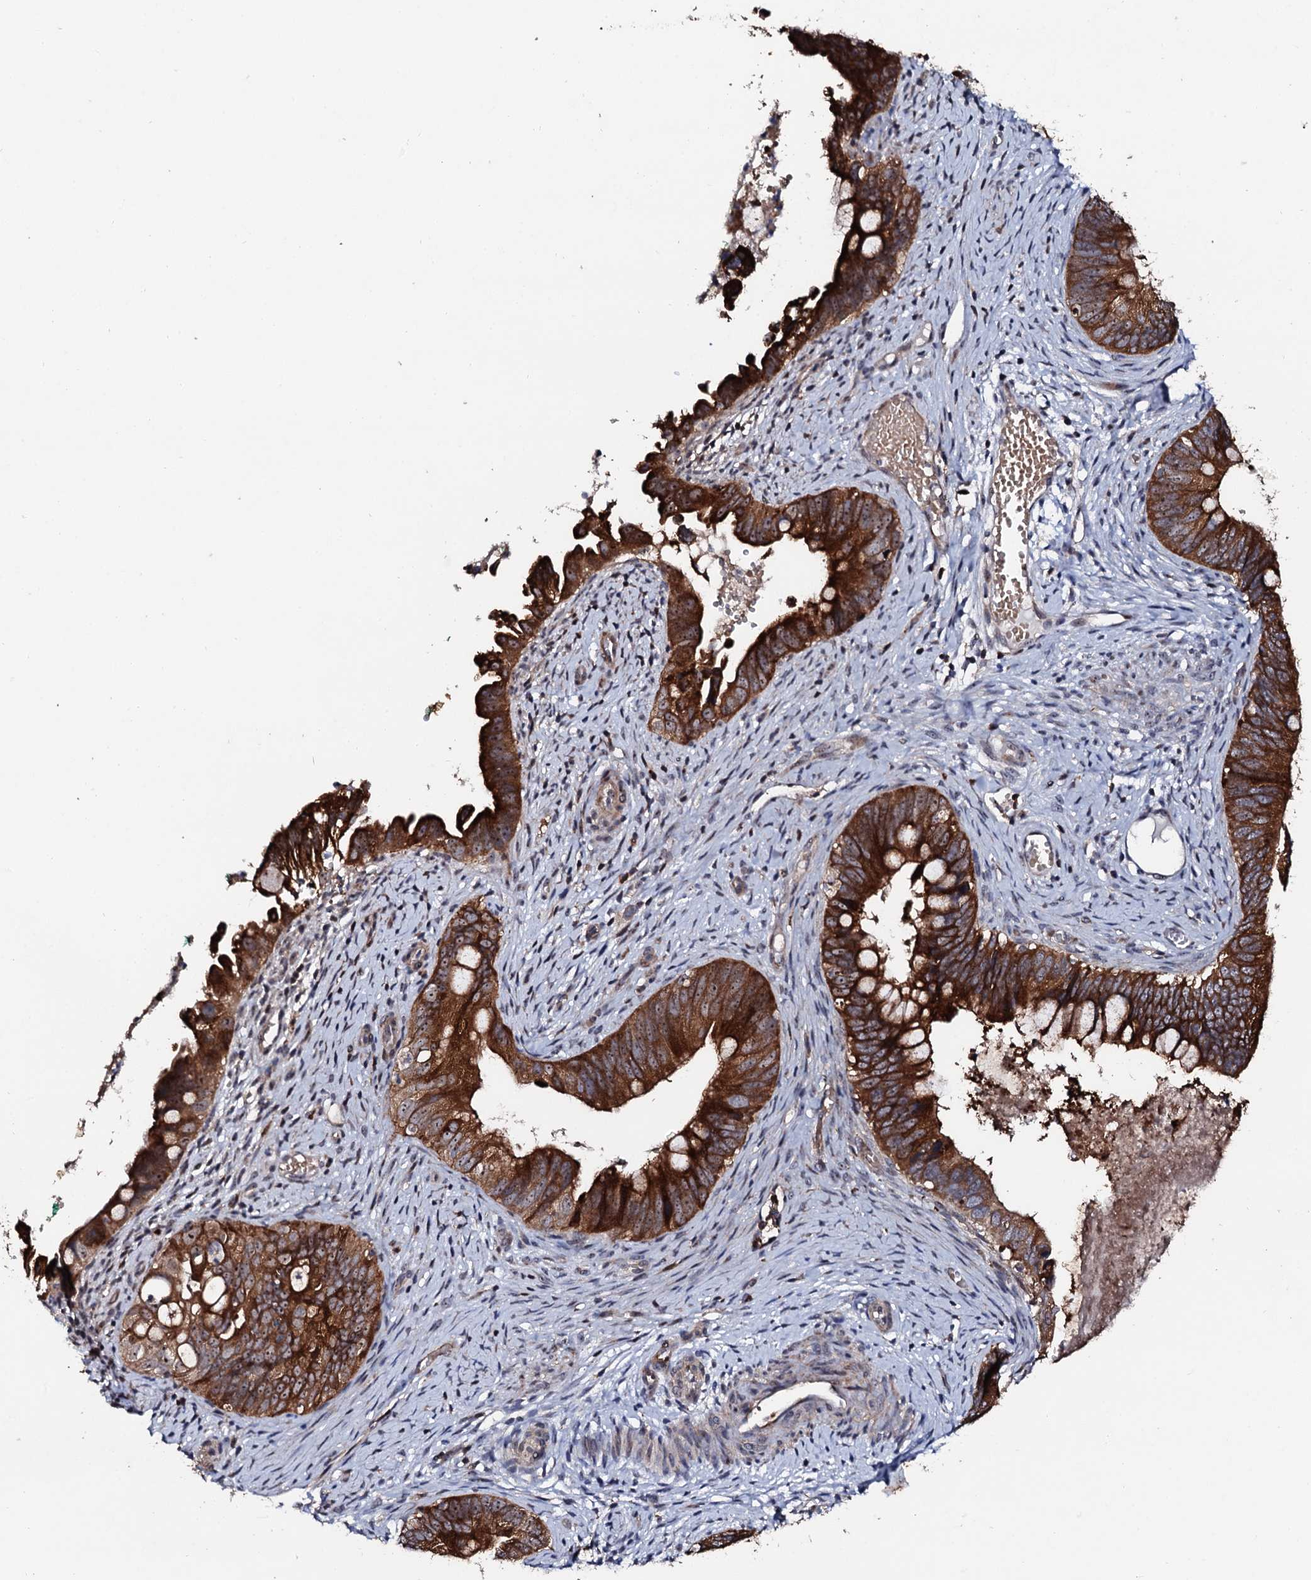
{"staining": {"intensity": "strong", "quantity": ">75%", "location": "cytoplasmic/membranous"}, "tissue": "cervical cancer", "cell_type": "Tumor cells", "image_type": "cancer", "snomed": [{"axis": "morphology", "description": "Adenocarcinoma, NOS"}, {"axis": "topography", "description": "Cervix"}], "caption": "A brown stain highlights strong cytoplasmic/membranous positivity of a protein in human adenocarcinoma (cervical) tumor cells.", "gene": "GTPBP4", "patient": {"sex": "female", "age": 42}}